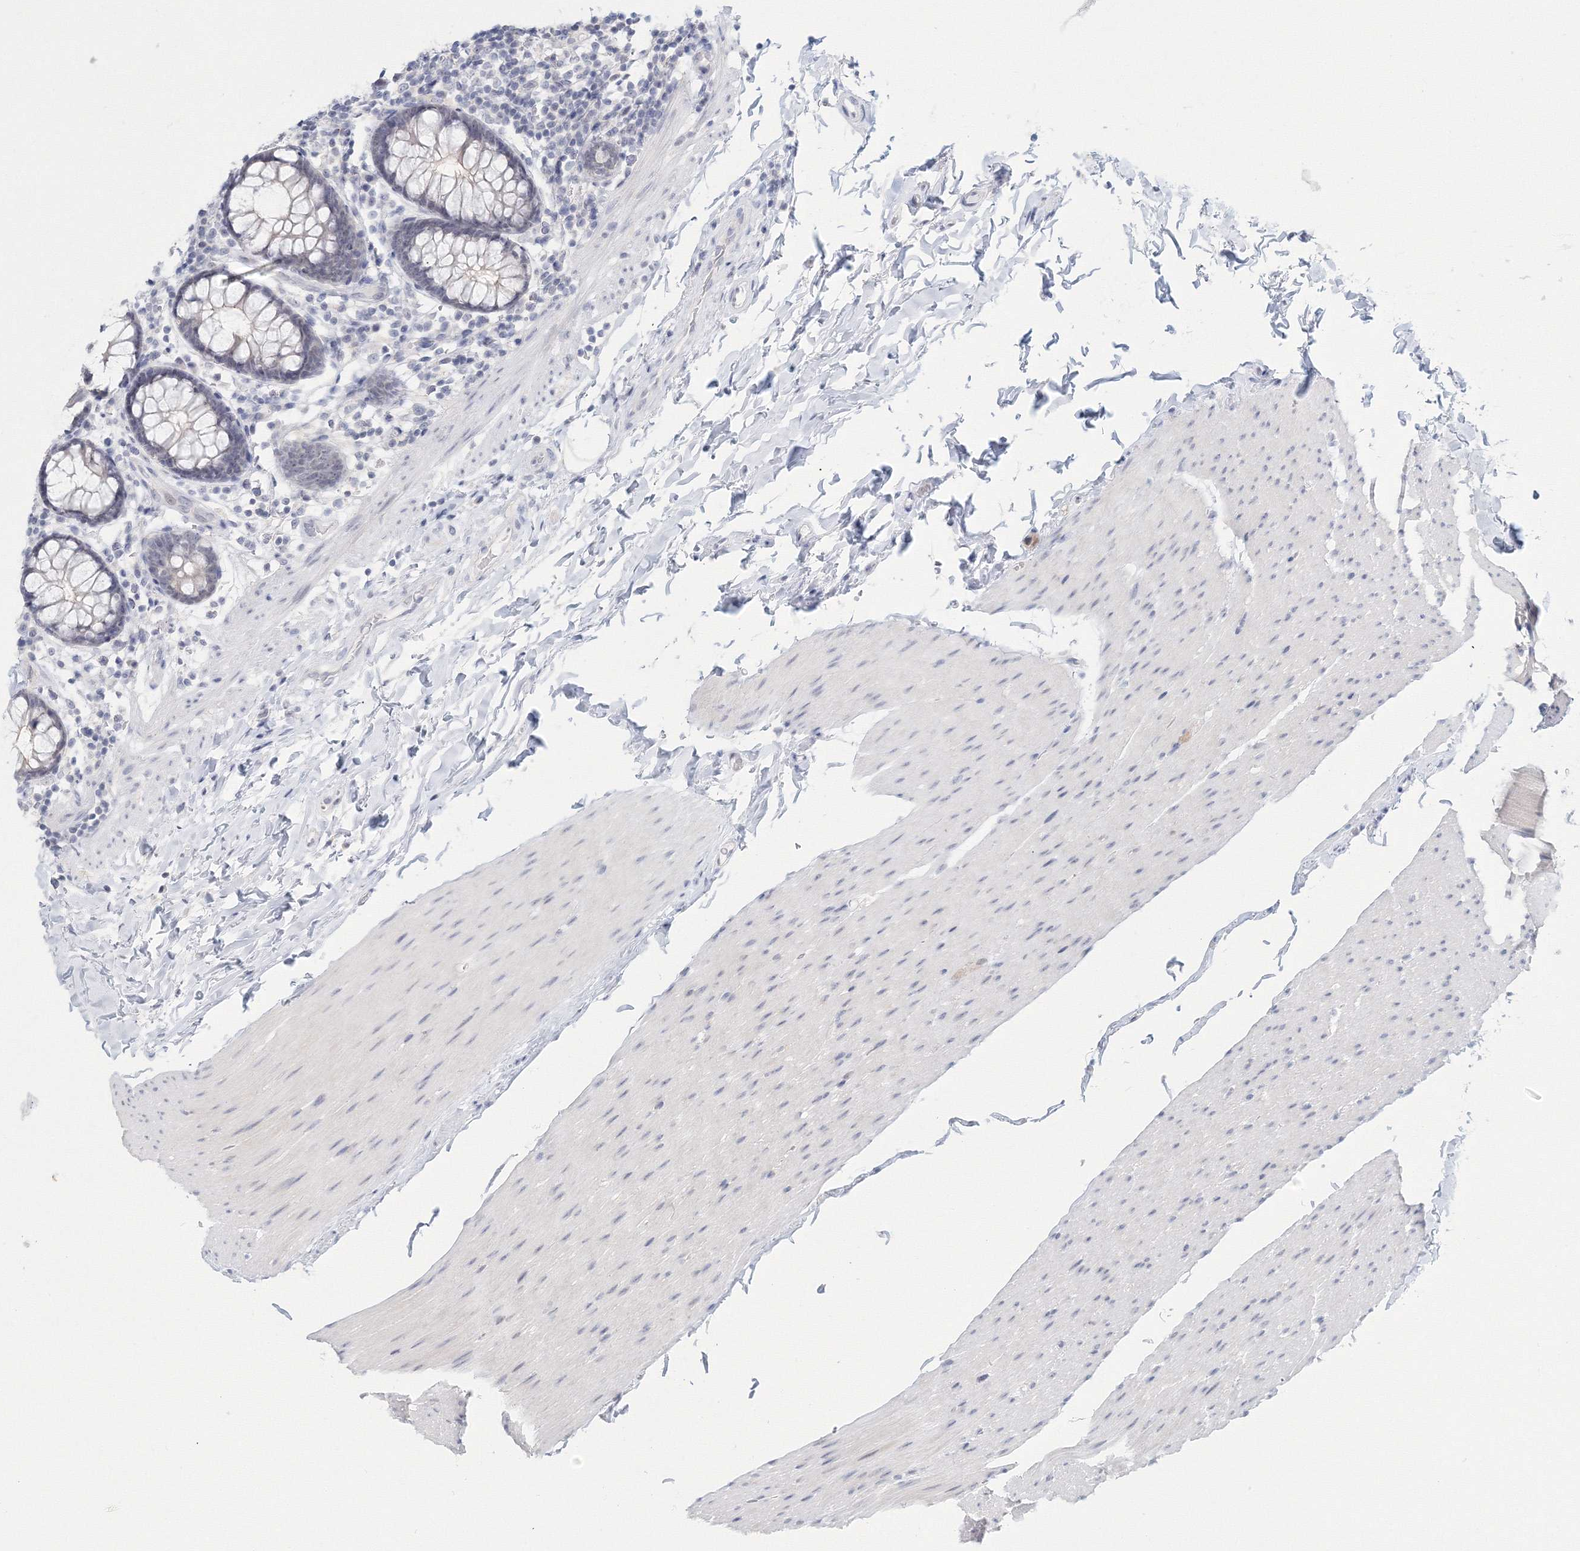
{"staining": {"intensity": "negative", "quantity": "none", "location": "none"}, "tissue": "colon", "cell_type": "Endothelial cells", "image_type": "normal", "snomed": [{"axis": "morphology", "description": "Normal tissue, NOS"}, {"axis": "topography", "description": "Colon"}], "caption": "This photomicrograph is of unremarkable colon stained with immunohistochemistry to label a protein in brown with the nuclei are counter-stained blue. There is no positivity in endothelial cells.", "gene": "VSIG1", "patient": {"sex": "female", "age": 80}}